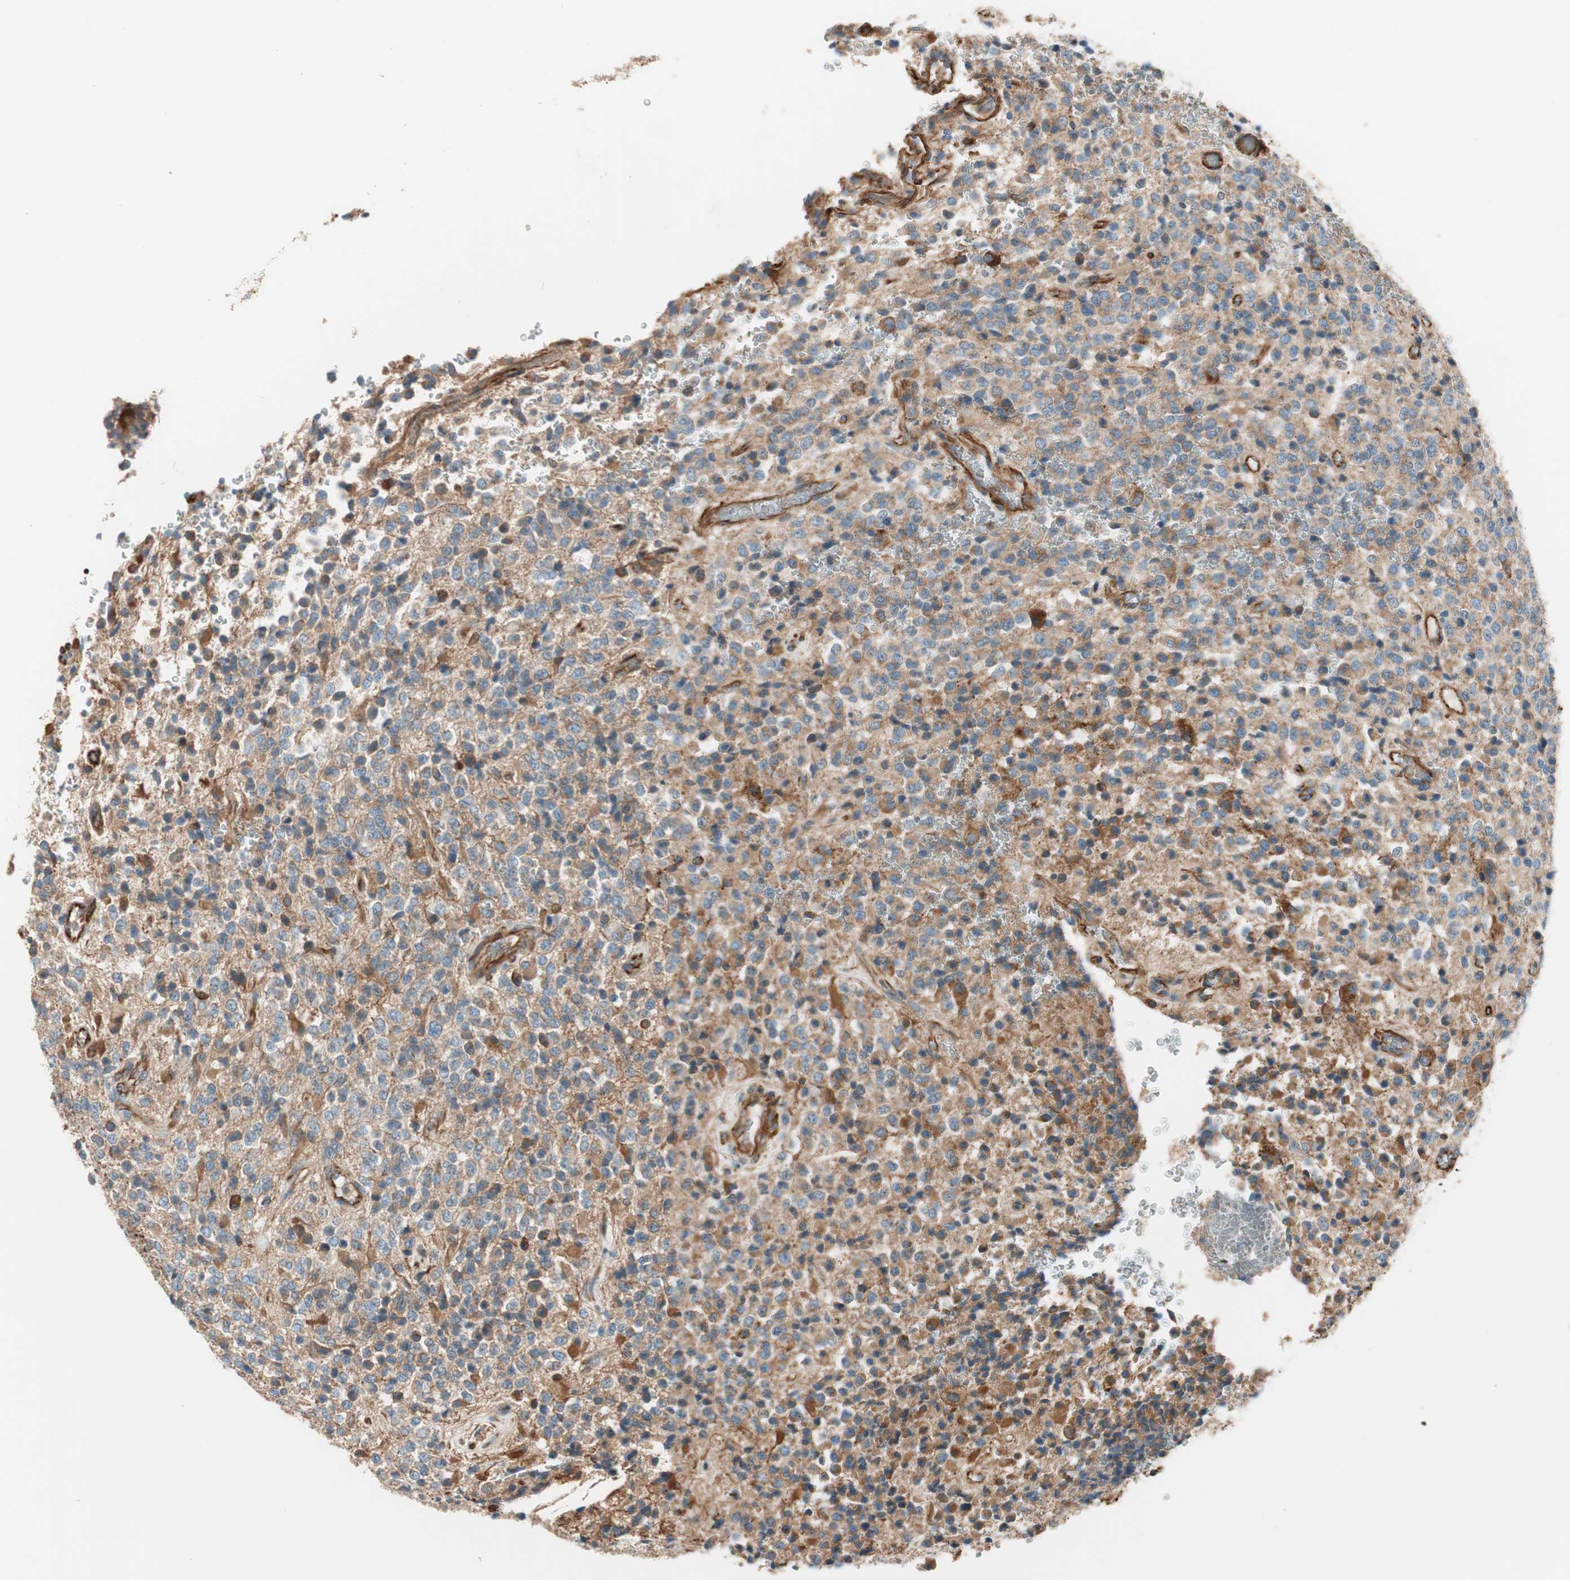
{"staining": {"intensity": "weak", "quantity": ">75%", "location": "cytoplasmic/membranous"}, "tissue": "glioma", "cell_type": "Tumor cells", "image_type": "cancer", "snomed": [{"axis": "morphology", "description": "Glioma, malignant, High grade"}, {"axis": "topography", "description": "pancreas cauda"}], "caption": "A histopathology image of malignant glioma (high-grade) stained for a protein shows weak cytoplasmic/membranous brown staining in tumor cells.", "gene": "SRCIN1", "patient": {"sex": "male", "age": 60}}